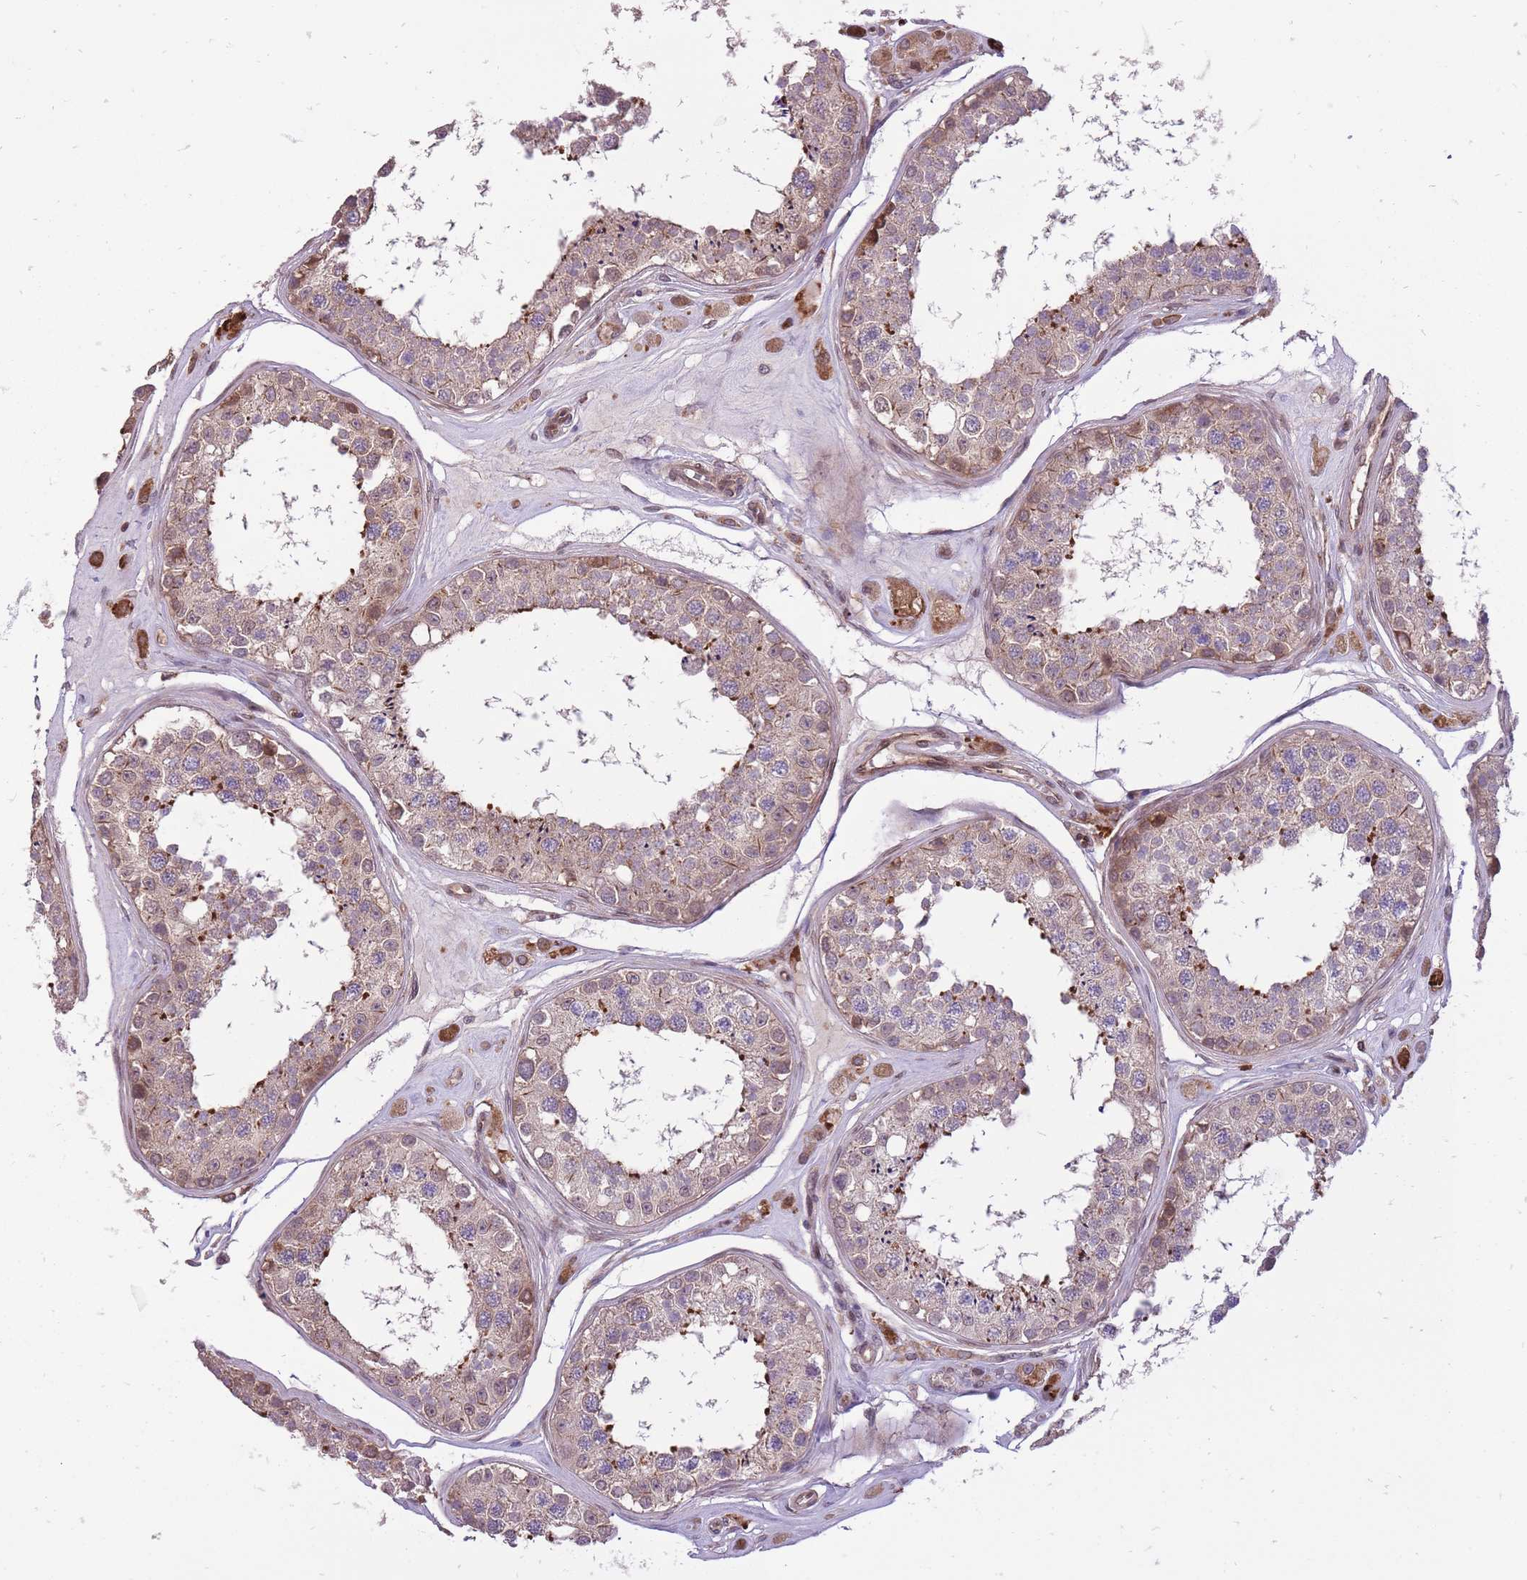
{"staining": {"intensity": "moderate", "quantity": "25%-75%", "location": "cytoplasmic/membranous"}, "tissue": "testis", "cell_type": "Cells in seminiferous ducts", "image_type": "normal", "snomed": [{"axis": "morphology", "description": "Normal tissue, NOS"}, {"axis": "topography", "description": "Testis"}], "caption": "Moderate cytoplasmic/membranous protein staining is present in about 25%-75% of cells in seminiferous ducts in testis.", "gene": "TET3", "patient": {"sex": "male", "age": 25}}